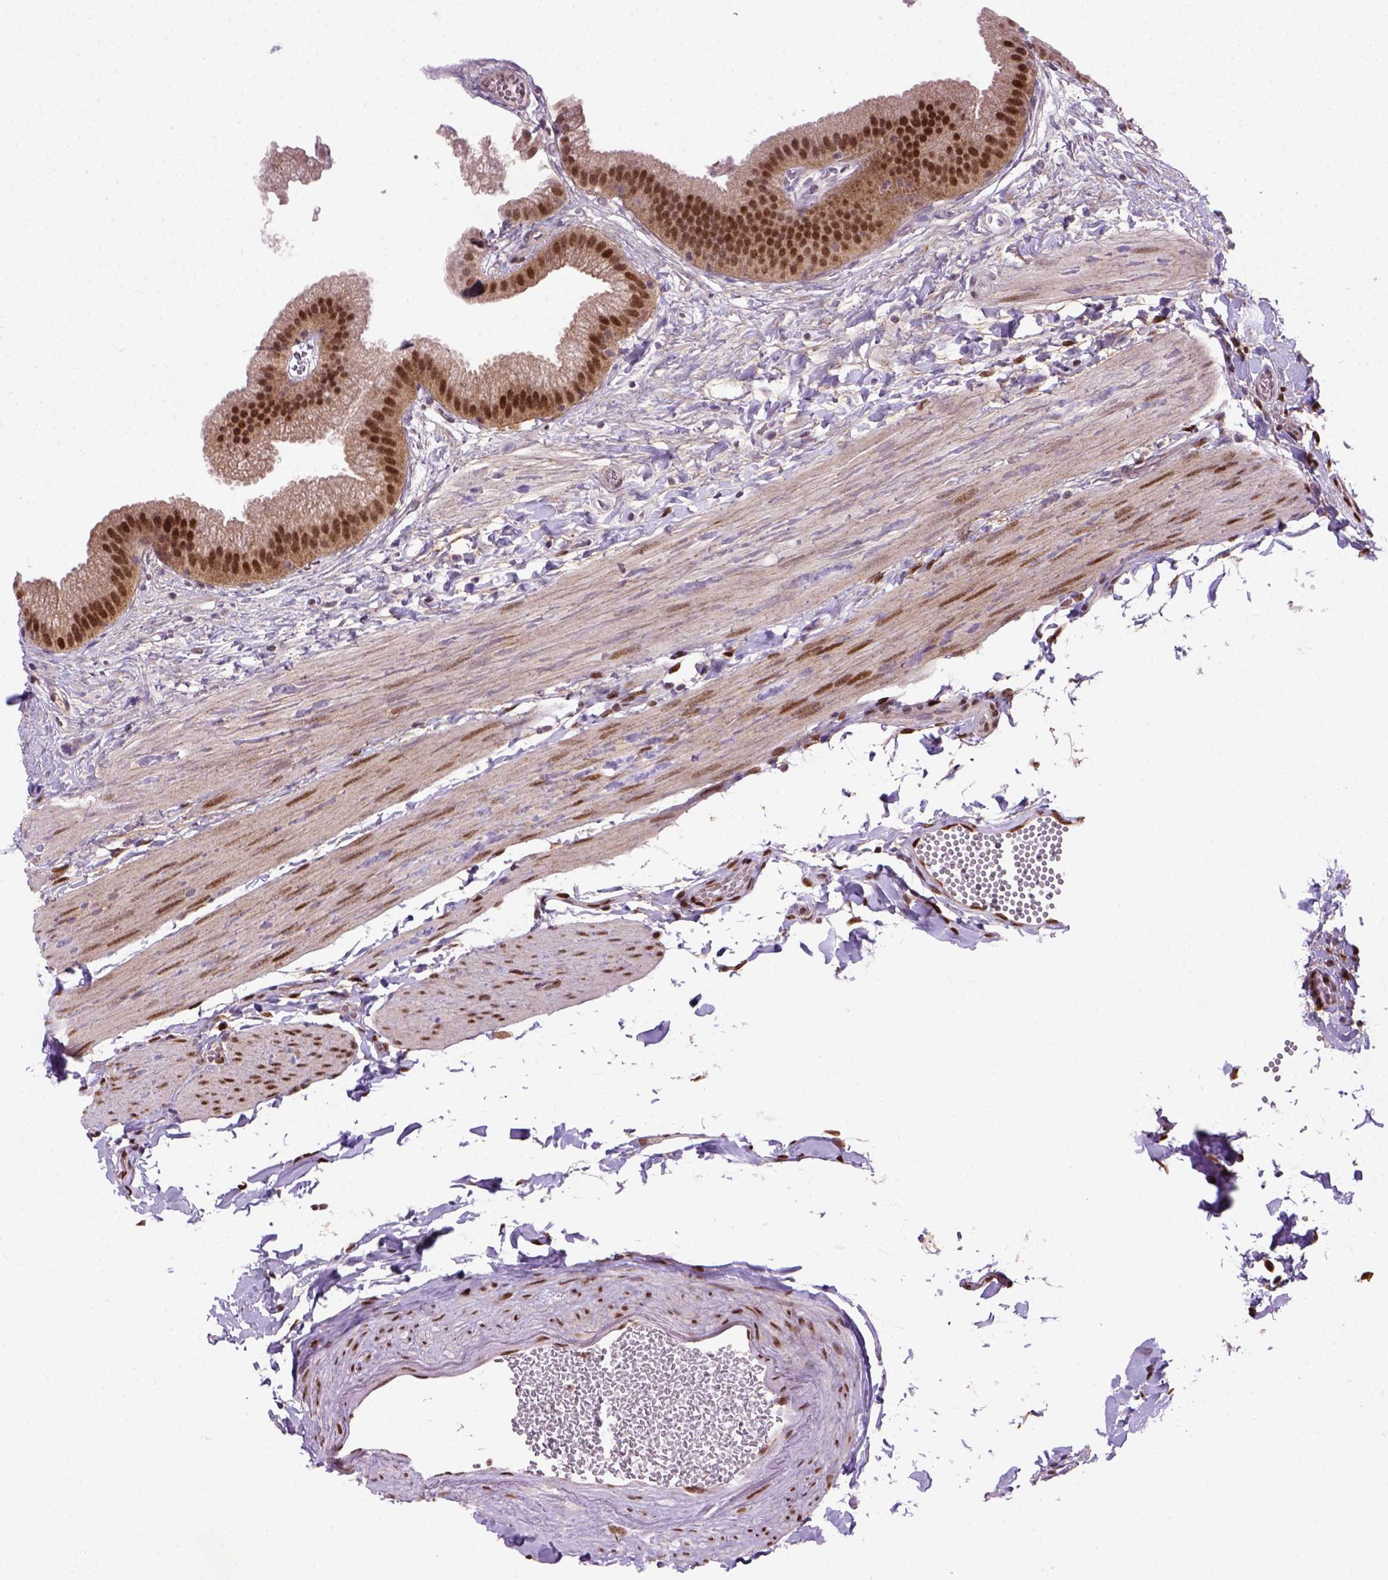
{"staining": {"intensity": "moderate", "quantity": ">75%", "location": "nuclear"}, "tissue": "gallbladder", "cell_type": "Glandular cells", "image_type": "normal", "snomed": [{"axis": "morphology", "description": "Normal tissue, NOS"}, {"axis": "topography", "description": "Gallbladder"}], "caption": "Approximately >75% of glandular cells in unremarkable gallbladder display moderate nuclear protein positivity as visualized by brown immunohistochemical staining.", "gene": "MGMT", "patient": {"sex": "female", "age": 63}}